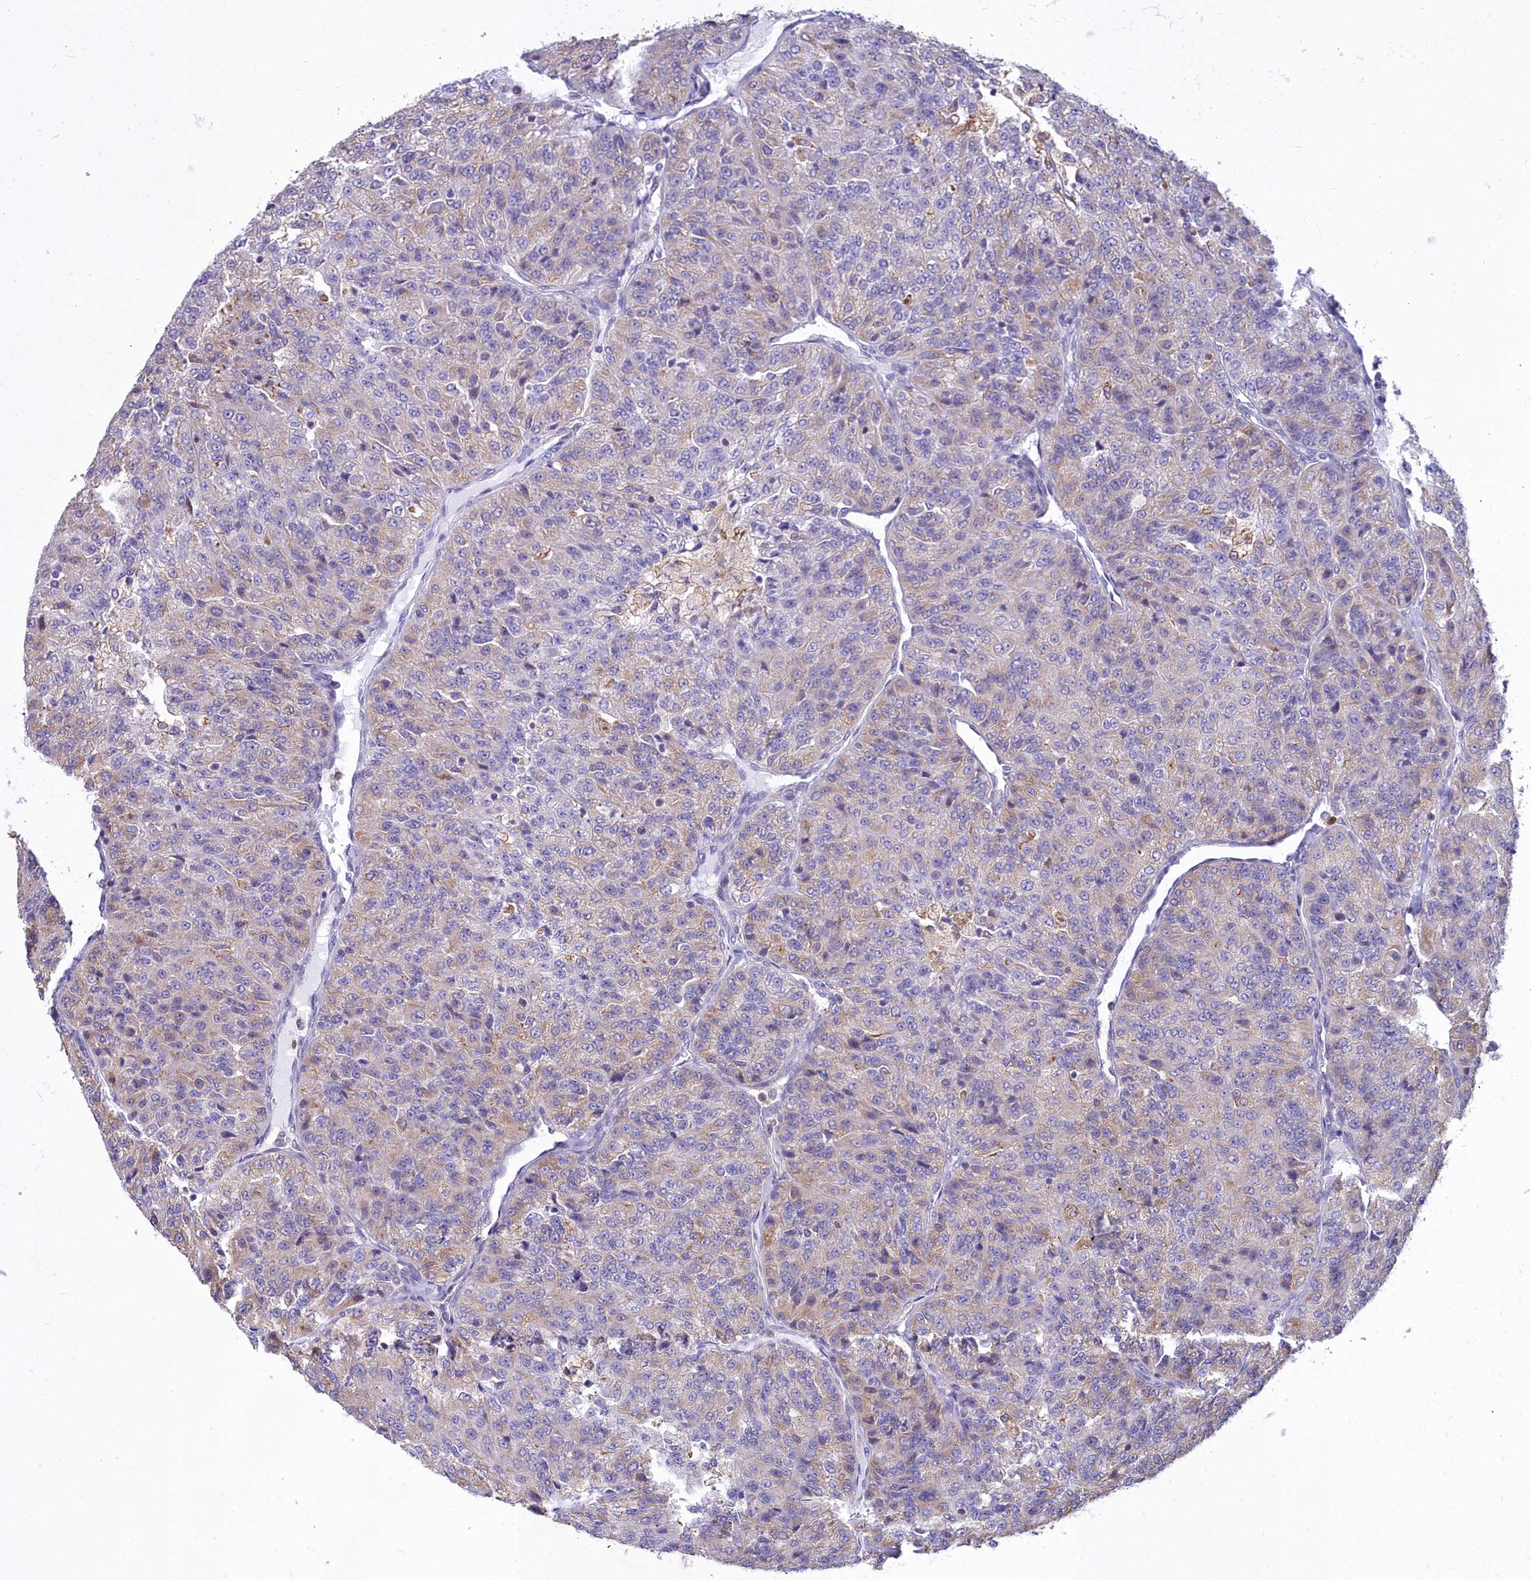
{"staining": {"intensity": "weak", "quantity": "<25%", "location": "cytoplasmic/membranous"}, "tissue": "renal cancer", "cell_type": "Tumor cells", "image_type": "cancer", "snomed": [{"axis": "morphology", "description": "Adenocarcinoma, NOS"}, {"axis": "topography", "description": "Kidney"}], "caption": "Immunohistochemical staining of human renal cancer (adenocarcinoma) shows no significant staining in tumor cells.", "gene": "HM13", "patient": {"sex": "female", "age": 63}}